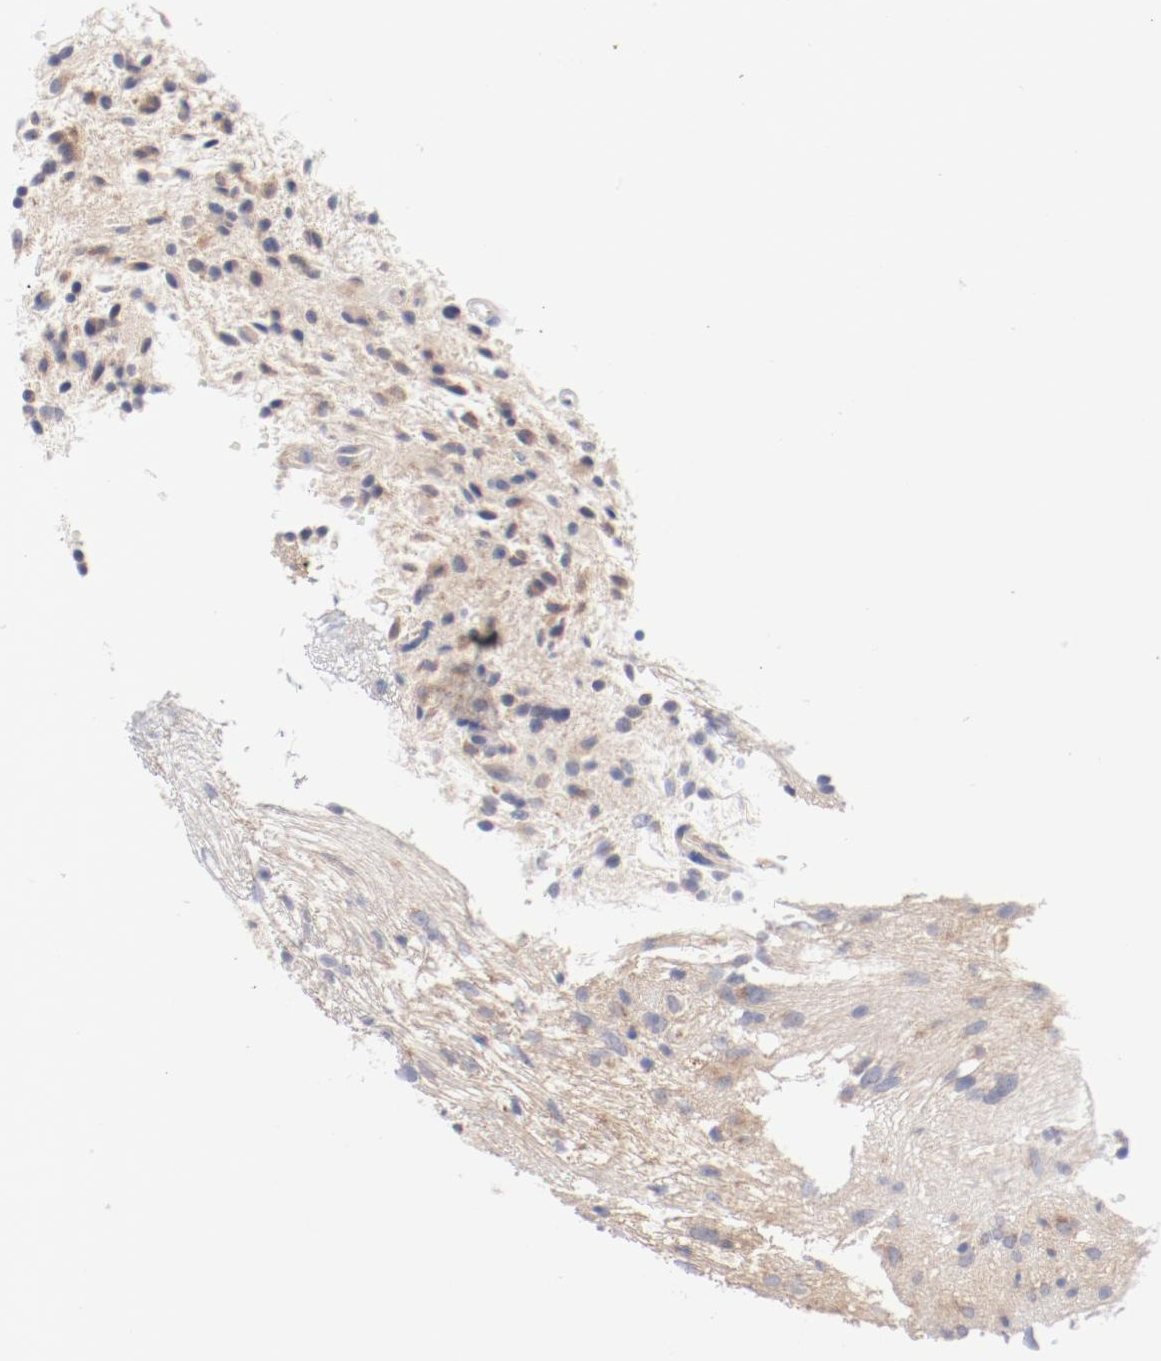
{"staining": {"intensity": "weak", "quantity": ">75%", "location": "cytoplasmic/membranous"}, "tissue": "glioma", "cell_type": "Tumor cells", "image_type": "cancer", "snomed": [{"axis": "morphology", "description": "Glioma, malignant, NOS"}, {"axis": "topography", "description": "Cerebellum"}], "caption": "Immunohistochemistry (IHC) photomicrograph of glioma stained for a protein (brown), which displays low levels of weak cytoplasmic/membranous staining in approximately >75% of tumor cells.", "gene": "SETD3", "patient": {"sex": "female", "age": 10}}